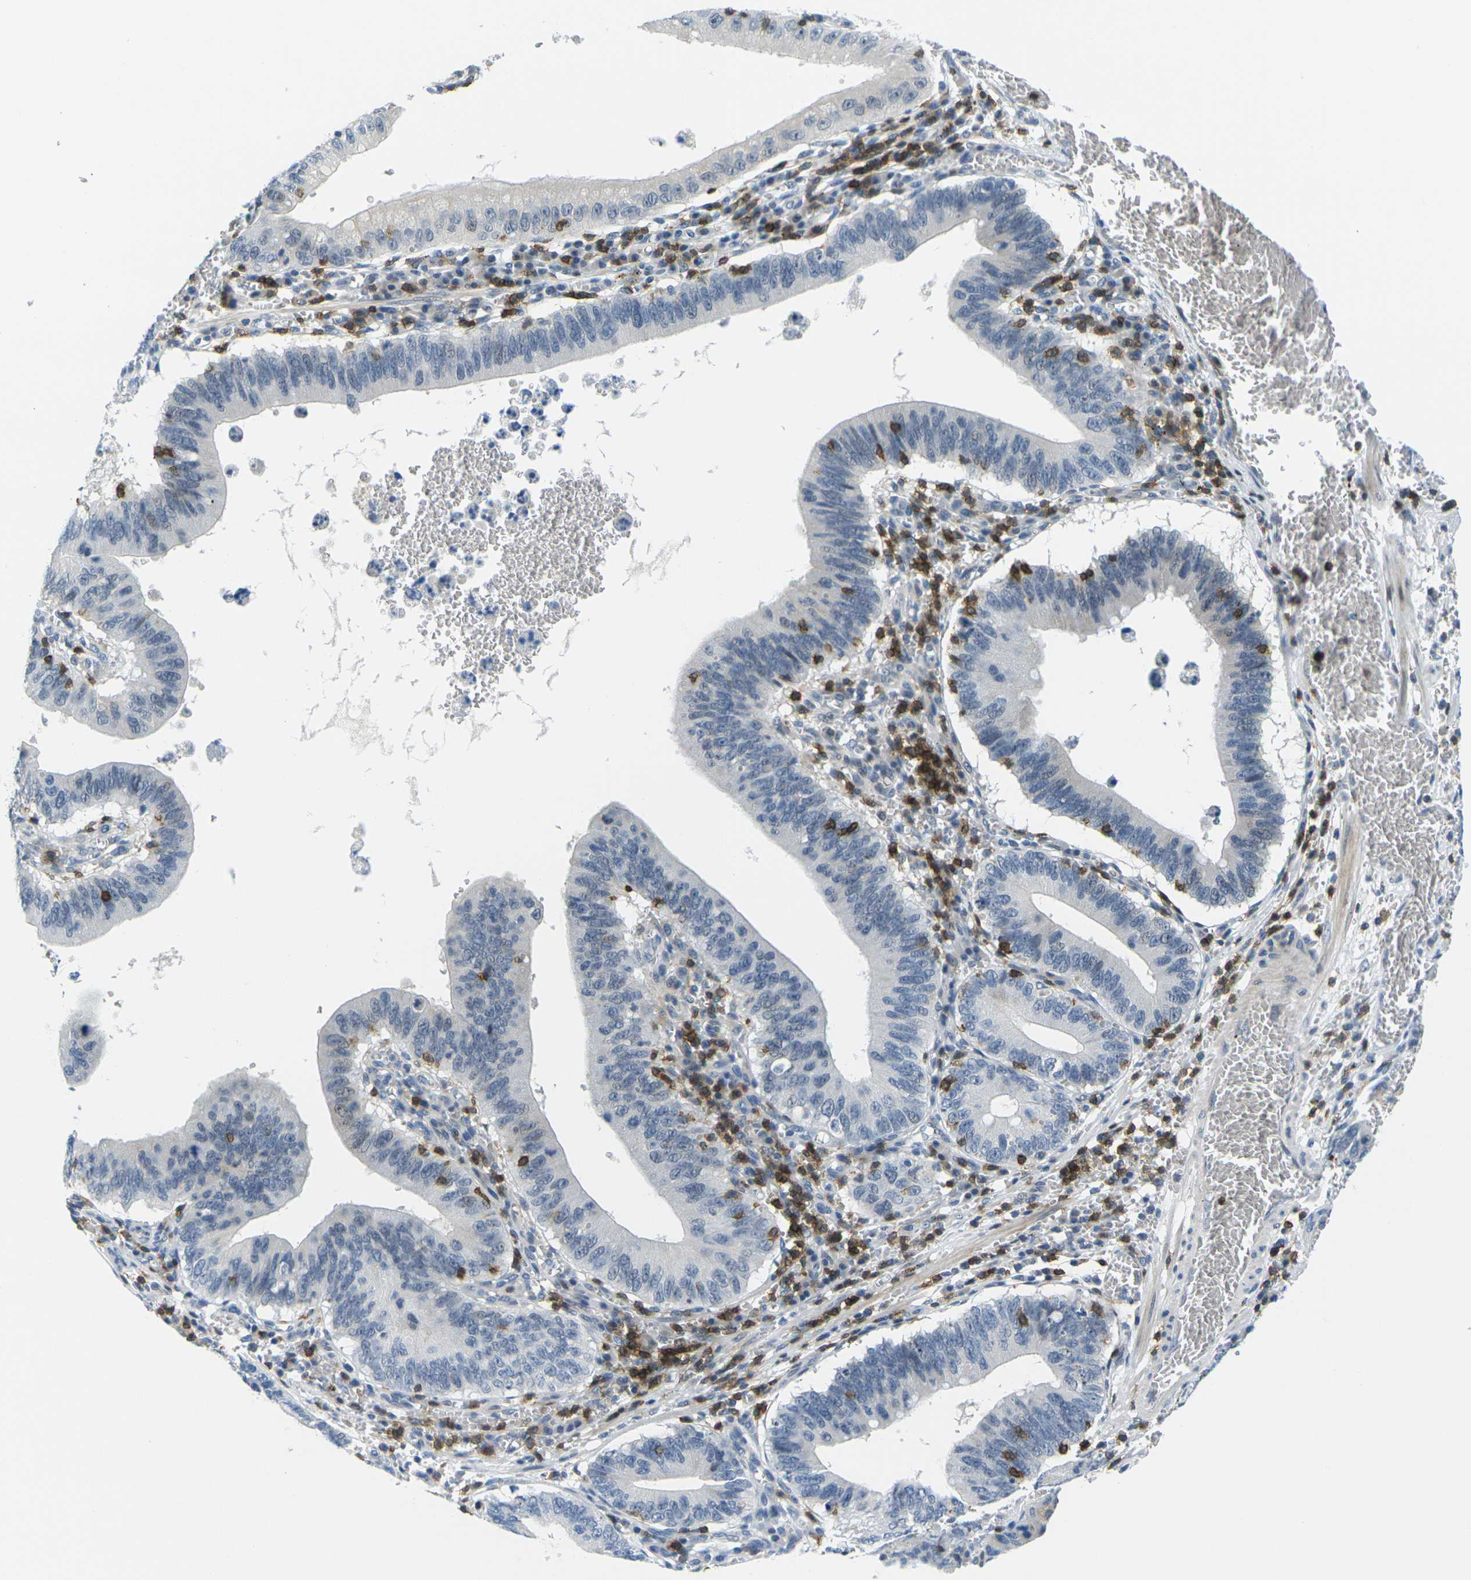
{"staining": {"intensity": "negative", "quantity": "none", "location": "none"}, "tissue": "stomach cancer", "cell_type": "Tumor cells", "image_type": "cancer", "snomed": [{"axis": "morphology", "description": "Adenocarcinoma, NOS"}, {"axis": "topography", "description": "Stomach"}, {"axis": "topography", "description": "Gastric cardia"}], "caption": "Tumor cells are negative for brown protein staining in stomach adenocarcinoma. (Brightfield microscopy of DAB immunohistochemistry at high magnification).", "gene": "CD3D", "patient": {"sex": "male", "age": 59}}